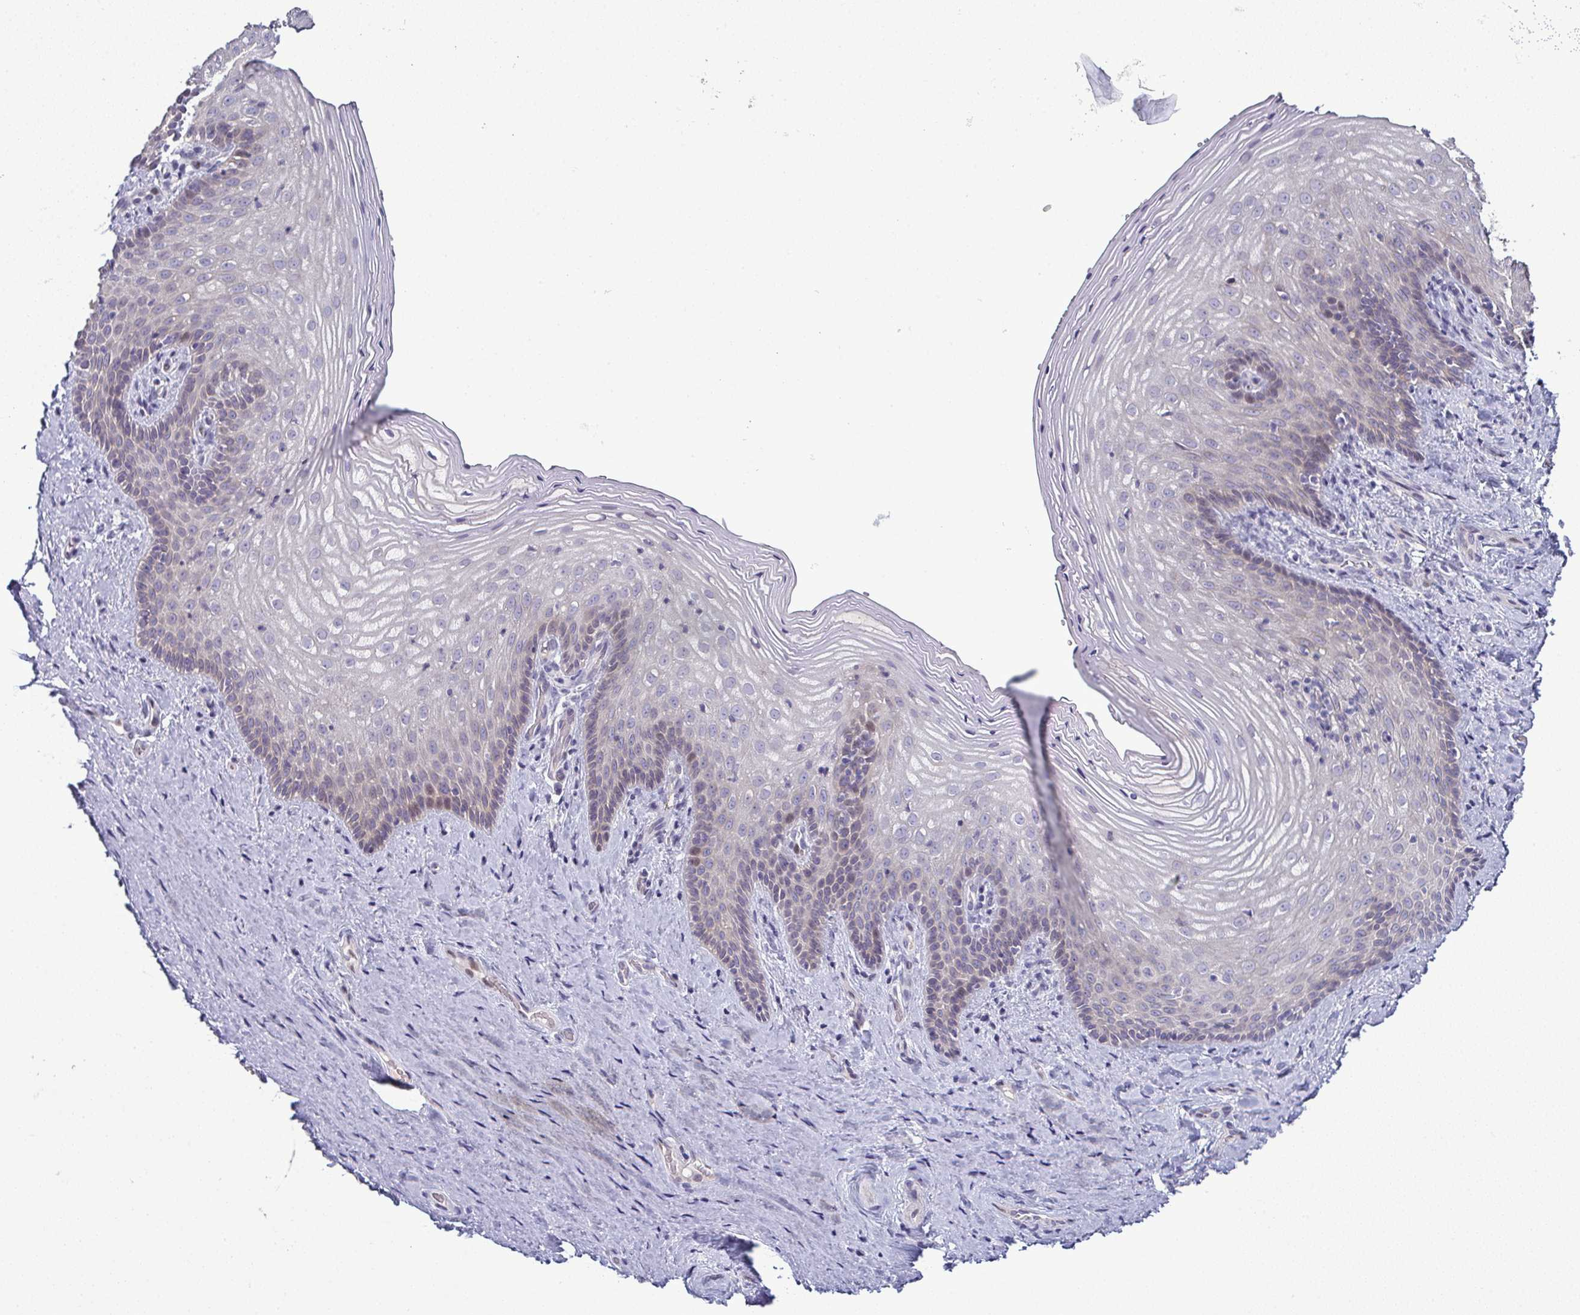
{"staining": {"intensity": "negative", "quantity": "none", "location": "none"}, "tissue": "vagina", "cell_type": "Squamous epithelial cells", "image_type": "normal", "snomed": [{"axis": "morphology", "description": "Normal tissue, NOS"}, {"axis": "topography", "description": "Vagina"}], "caption": "IHC histopathology image of normal vagina: human vagina stained with DAB (3,3'-diaminobenzidine) shows no significant protein expression in squamous epithelial cells.", "gene": "ODF1", "patient": {"sex": "female", "age": 45}}